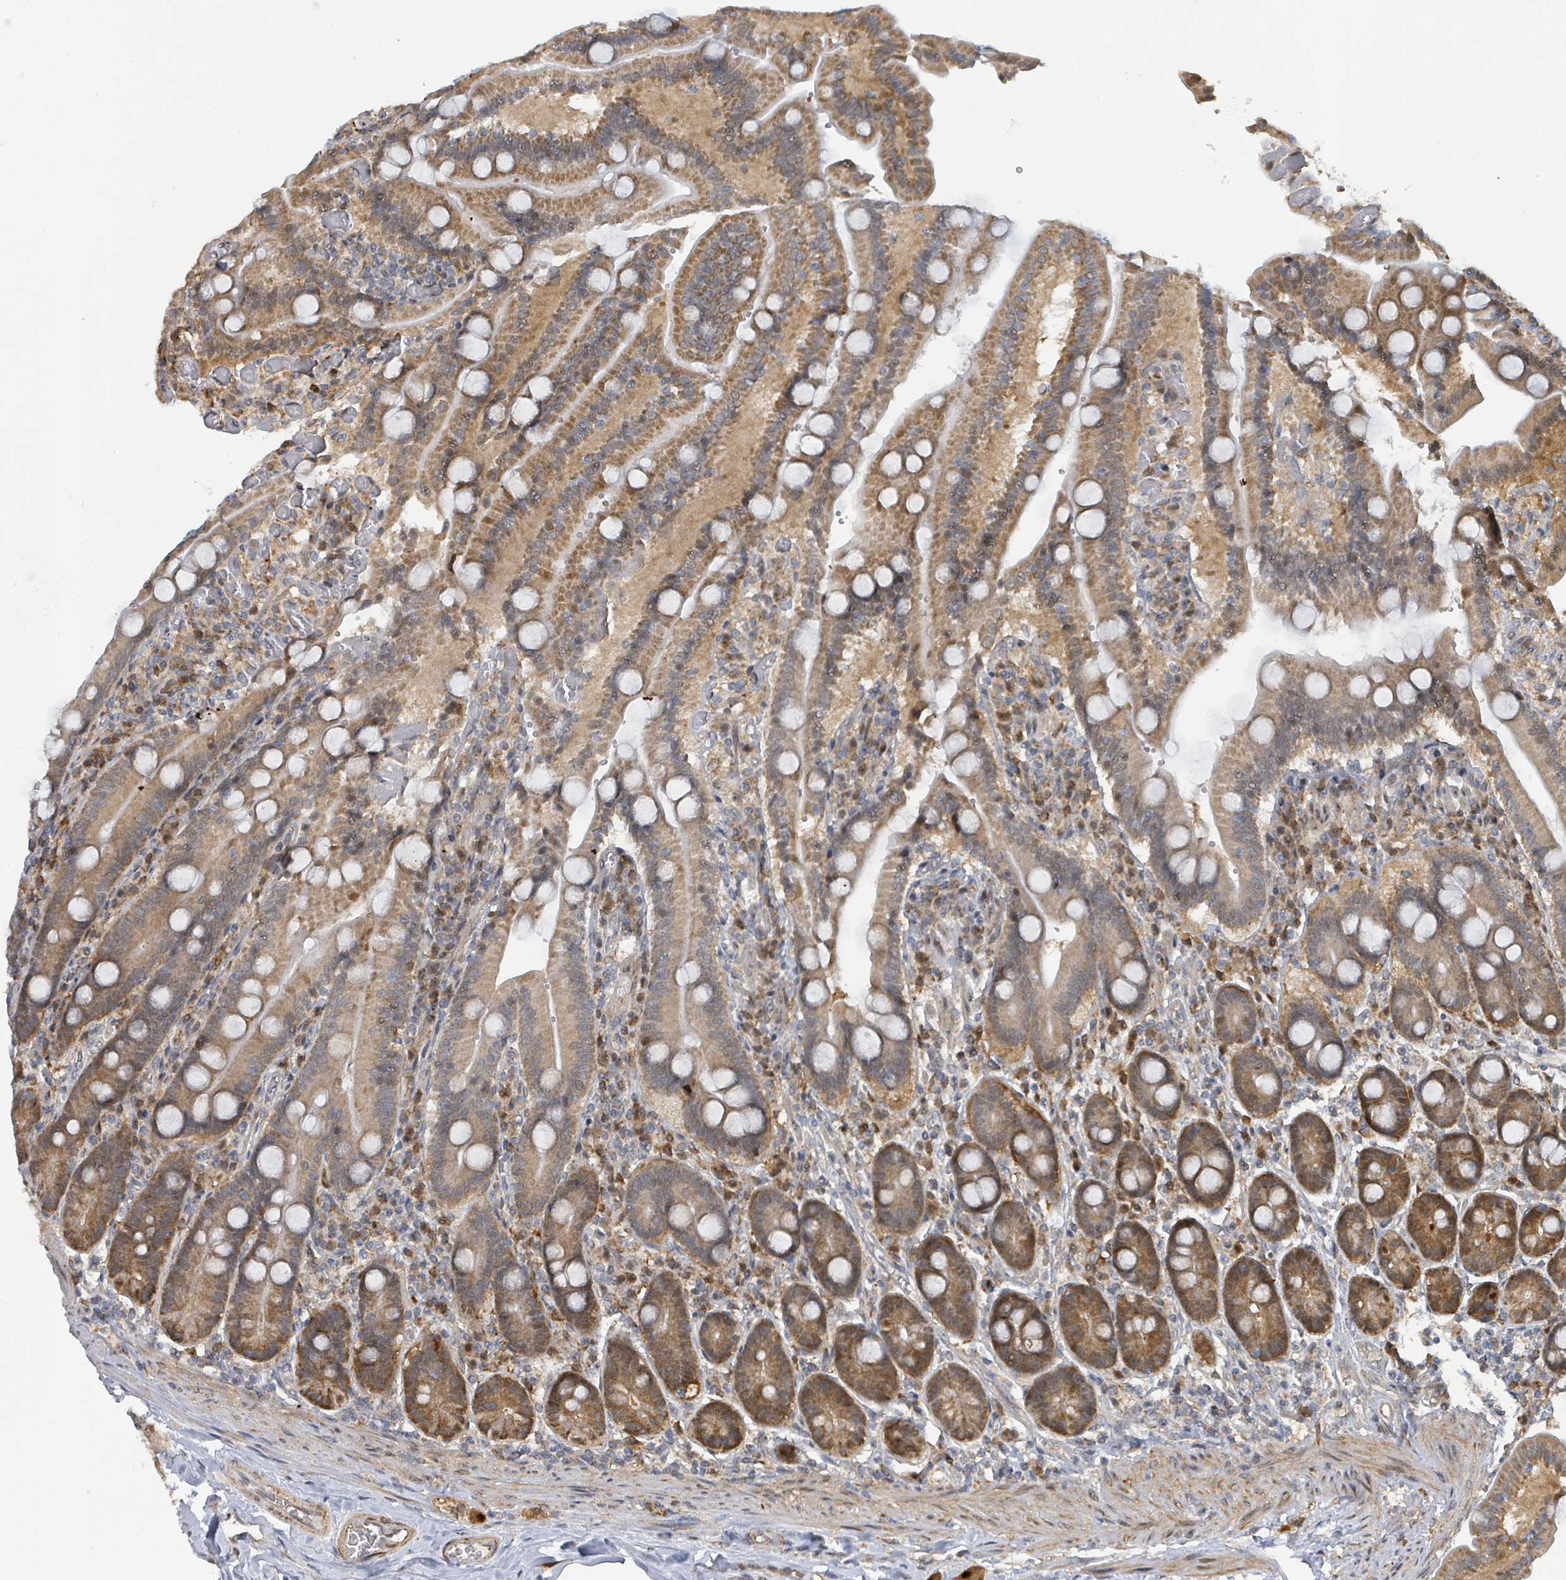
{"staining": {"intensity": "moderate", "quantity": ">75%", "location": "cytoplasmic/membranous"}, "tissue": "duodenum", "cell_type": "Glandular cells", "image_type": "normal", "snomed": [{"axis": "morphology", "description": "Normal tissue, NOS"}, {"axis": "topography", "description": "Duodenum"}], "caption": "Immunohistochemical staining of unremarkable human duodenum displays moderate cytoplasmic/membranous protein positivity in approximately >75% of glandular cells.", "gene": "PSMB7", "patient": {"sex": "female", "age": 62}}